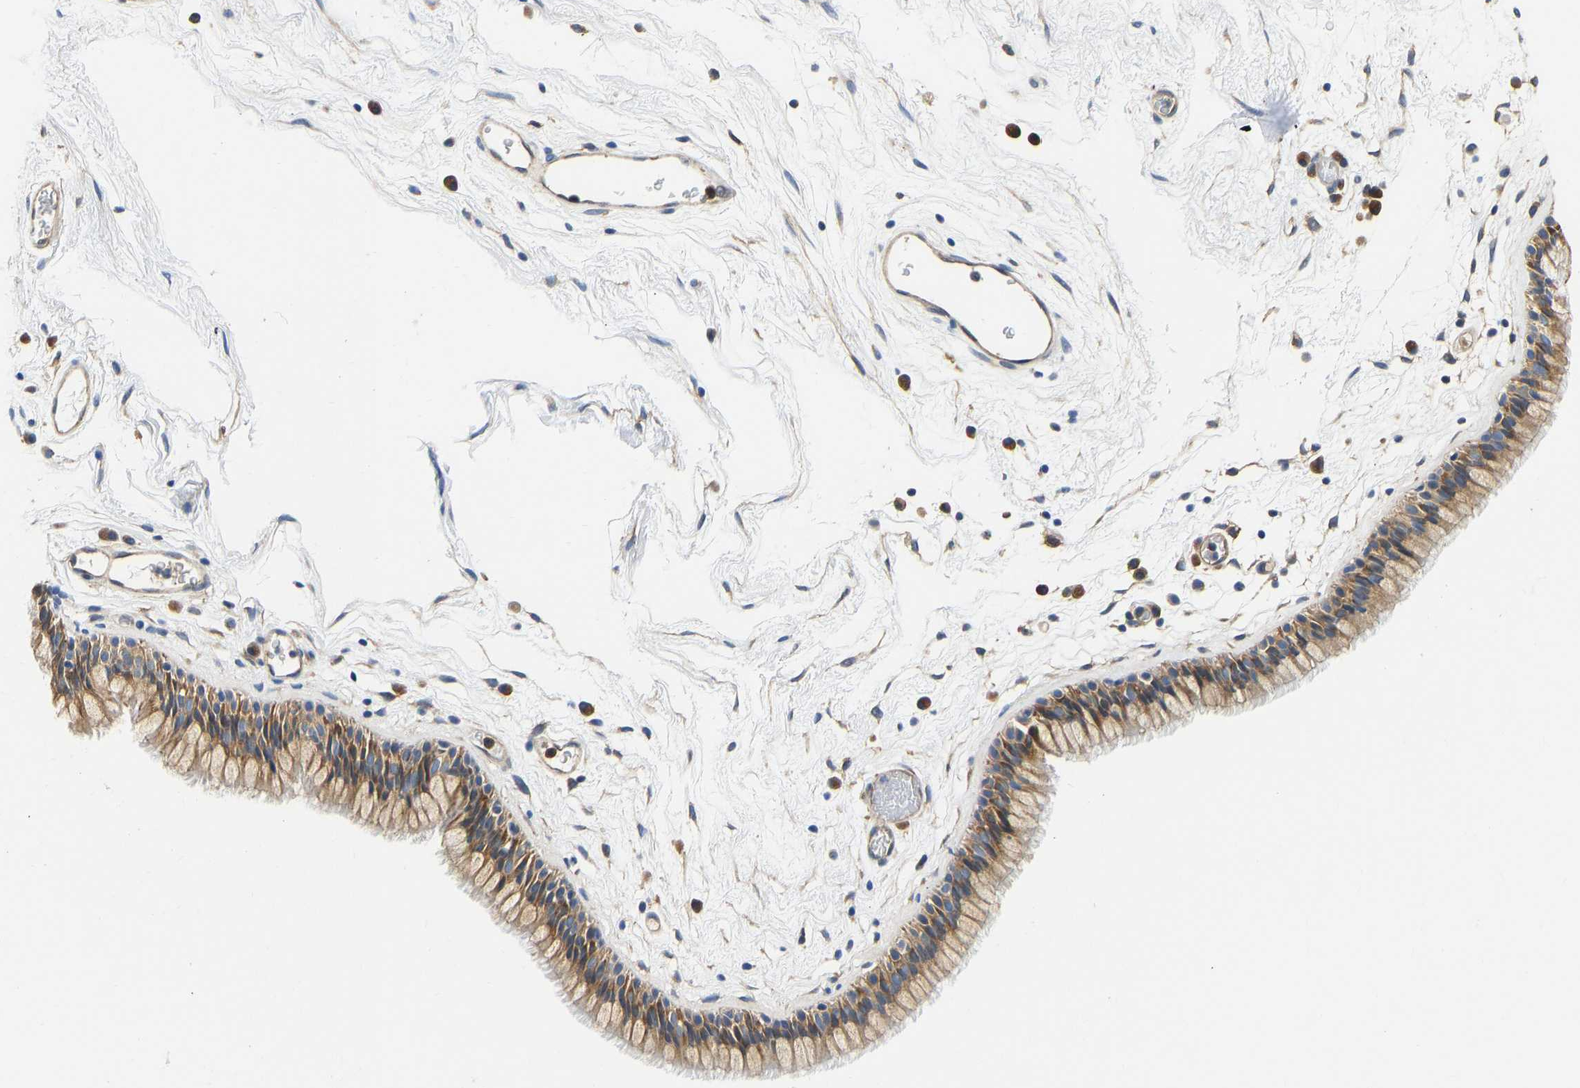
{"staining": {"intensity": "moderate", "quantity": ">75%", "location": "cytoplasmic/membranous"}, "tissue": "nasopharynx", "cell_type": "Respiratory epithelial cells", "image_type": "normal", "snomed": [{"axis": "morphology", "description": "Normal tissue, NOS"}, {"axis": "morphology", "description": "Inflammation, NOS"}, {"axis": "topography", "description": "Nasopharynx"}], "caption": "Immunohistochemistry (IHC) histopathology image of normal nasopharynx stained for a protein (brown), which demonstrates medium levels of moderate cytoplasmic/membranous positivity in approximately >75% of respiratory epithelial cells.", "gene": "FLNB", "patient": {"sex": "male", "age": 48}}